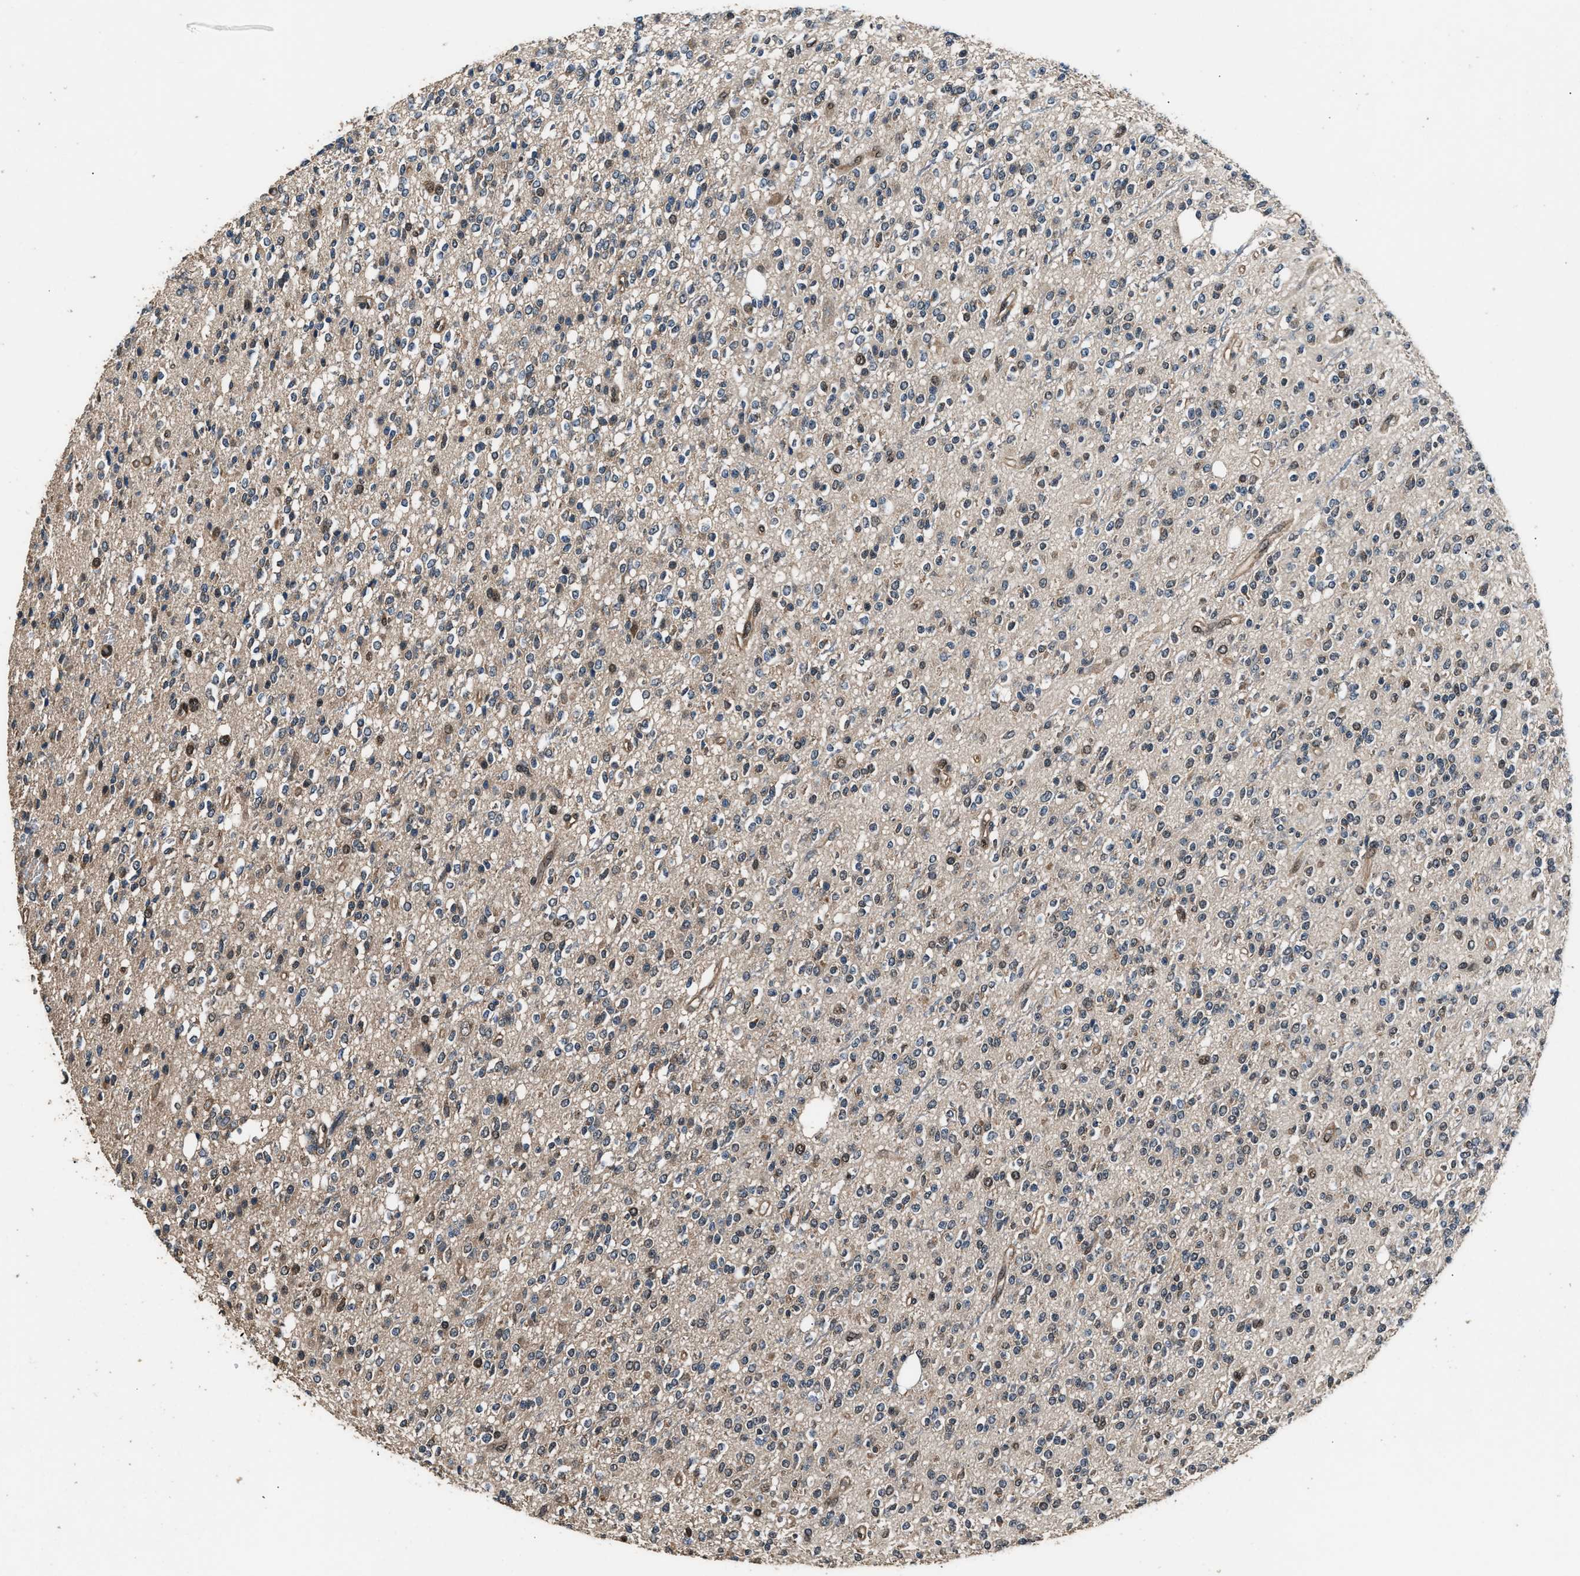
{"staining": {"intensity": "weak", "quantity": "25%-75%", "location": "nuclear"}, "tissue": "glioma", "cell_type": "Tumor cells", "image_type": "cancer", "snomed": [{"axis": "morphology", "description": "Glioma, malignant, High grade"}, {"axis": "topography", "description": "Brain"}], "caption": "Glioma tissue displays weak nuclear positivity in about 25%-75% of tumor cells", "gene": "DFFA", "patient": {"sex": "male", "age": 34}}